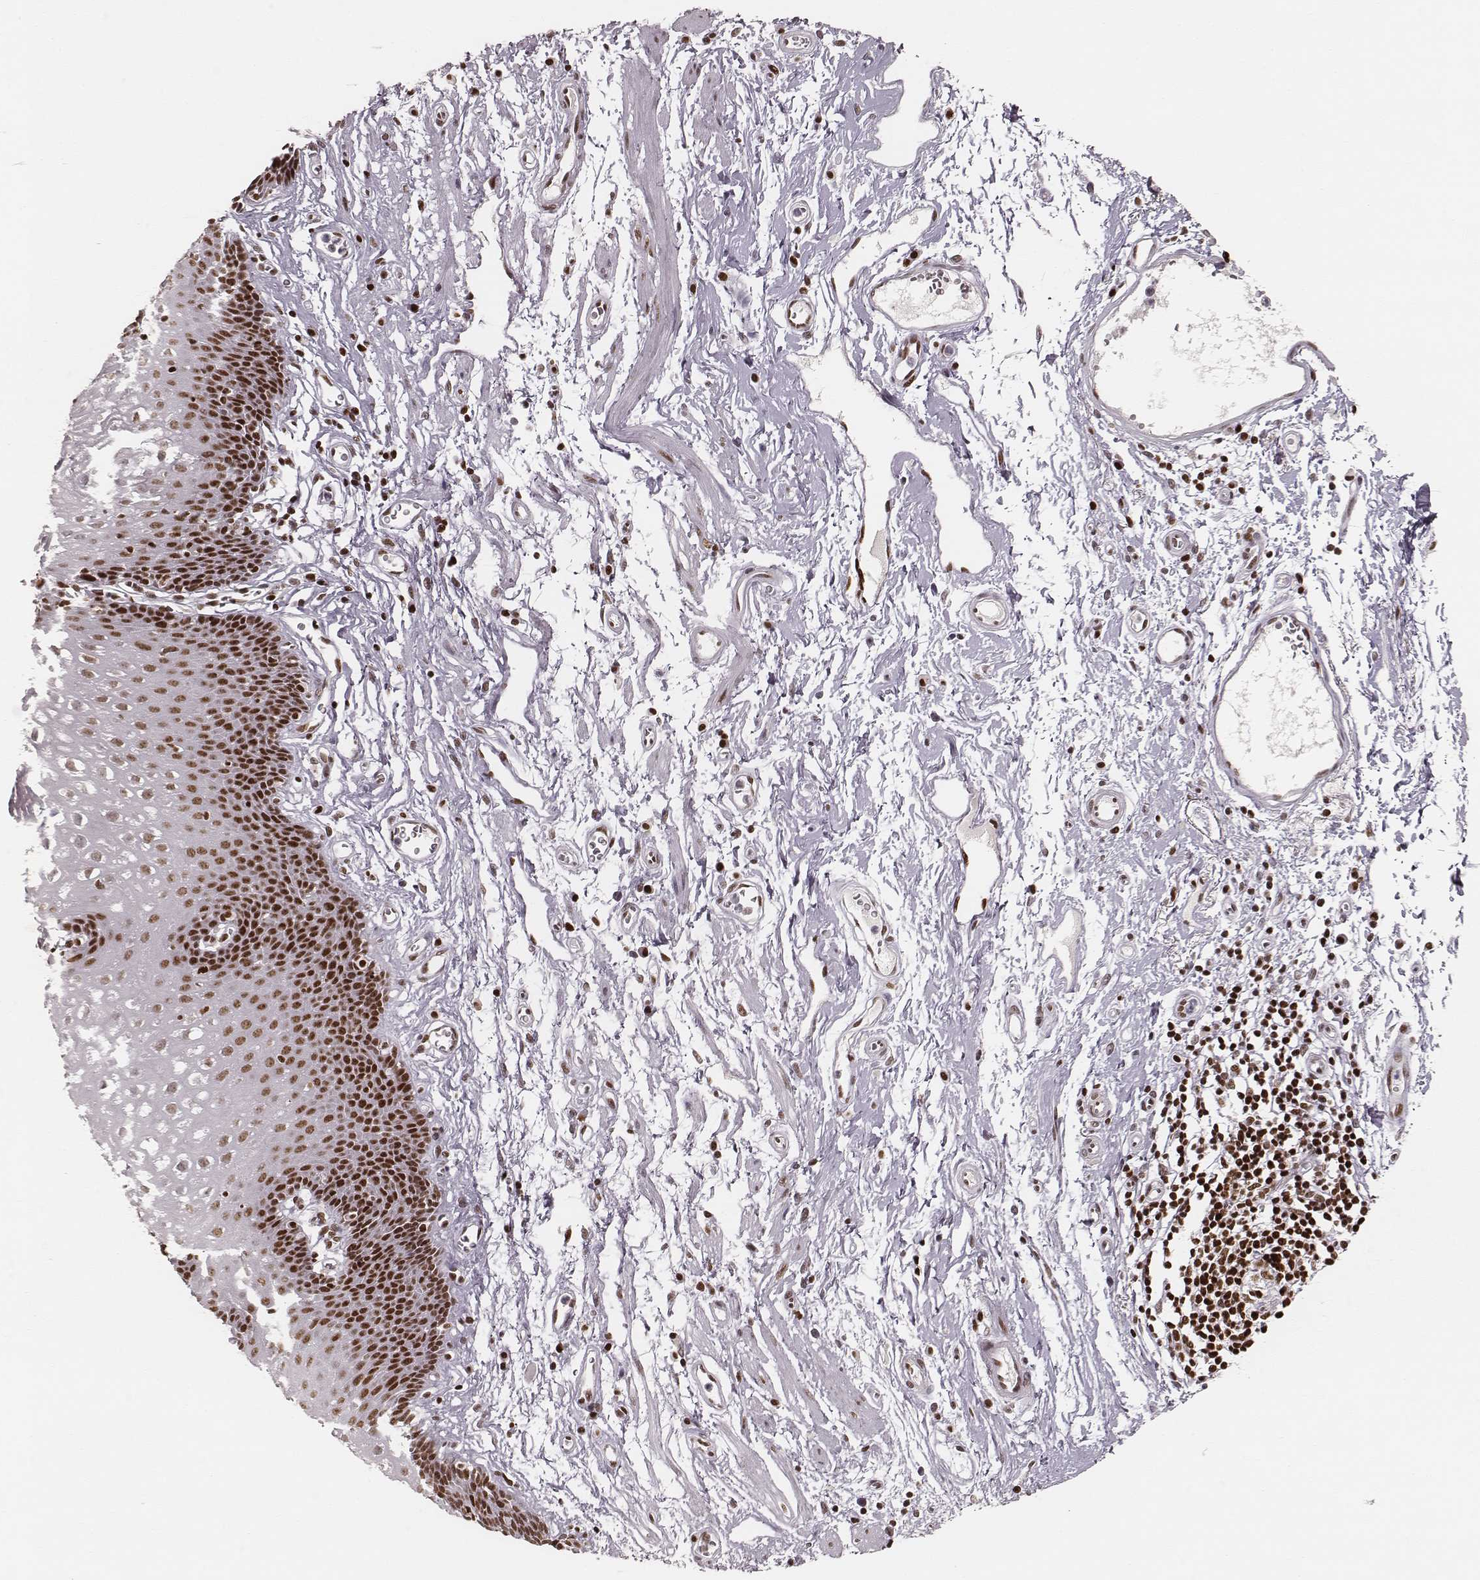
{"staining": {"intensity": "strong", "quantity": "<25%", "location": "nuclear"}, "tissue": "esophagus", "cell_type": "Squamous epithelial cells", "image_type": "normal", "snomed": [{"axis": "morphology", "description": "Normal tissue, NOS"}, {"axis": "topography", "description": "Esophagus"}], "caption": "High-magnification brightfield microscopy of normal esophagus stained with DAB (3,3'-diaminobenzidine) (brown) and counterstained with hematoxylin (blue). squamous epithelial cells exhibit strong nuclear positivity is identified in about<25% of cells. (brown staining indicates protein expression, while blue staining denotes nuclei).", "gene": "PARP1", "patient": {"sex": "male", "age": 72}}